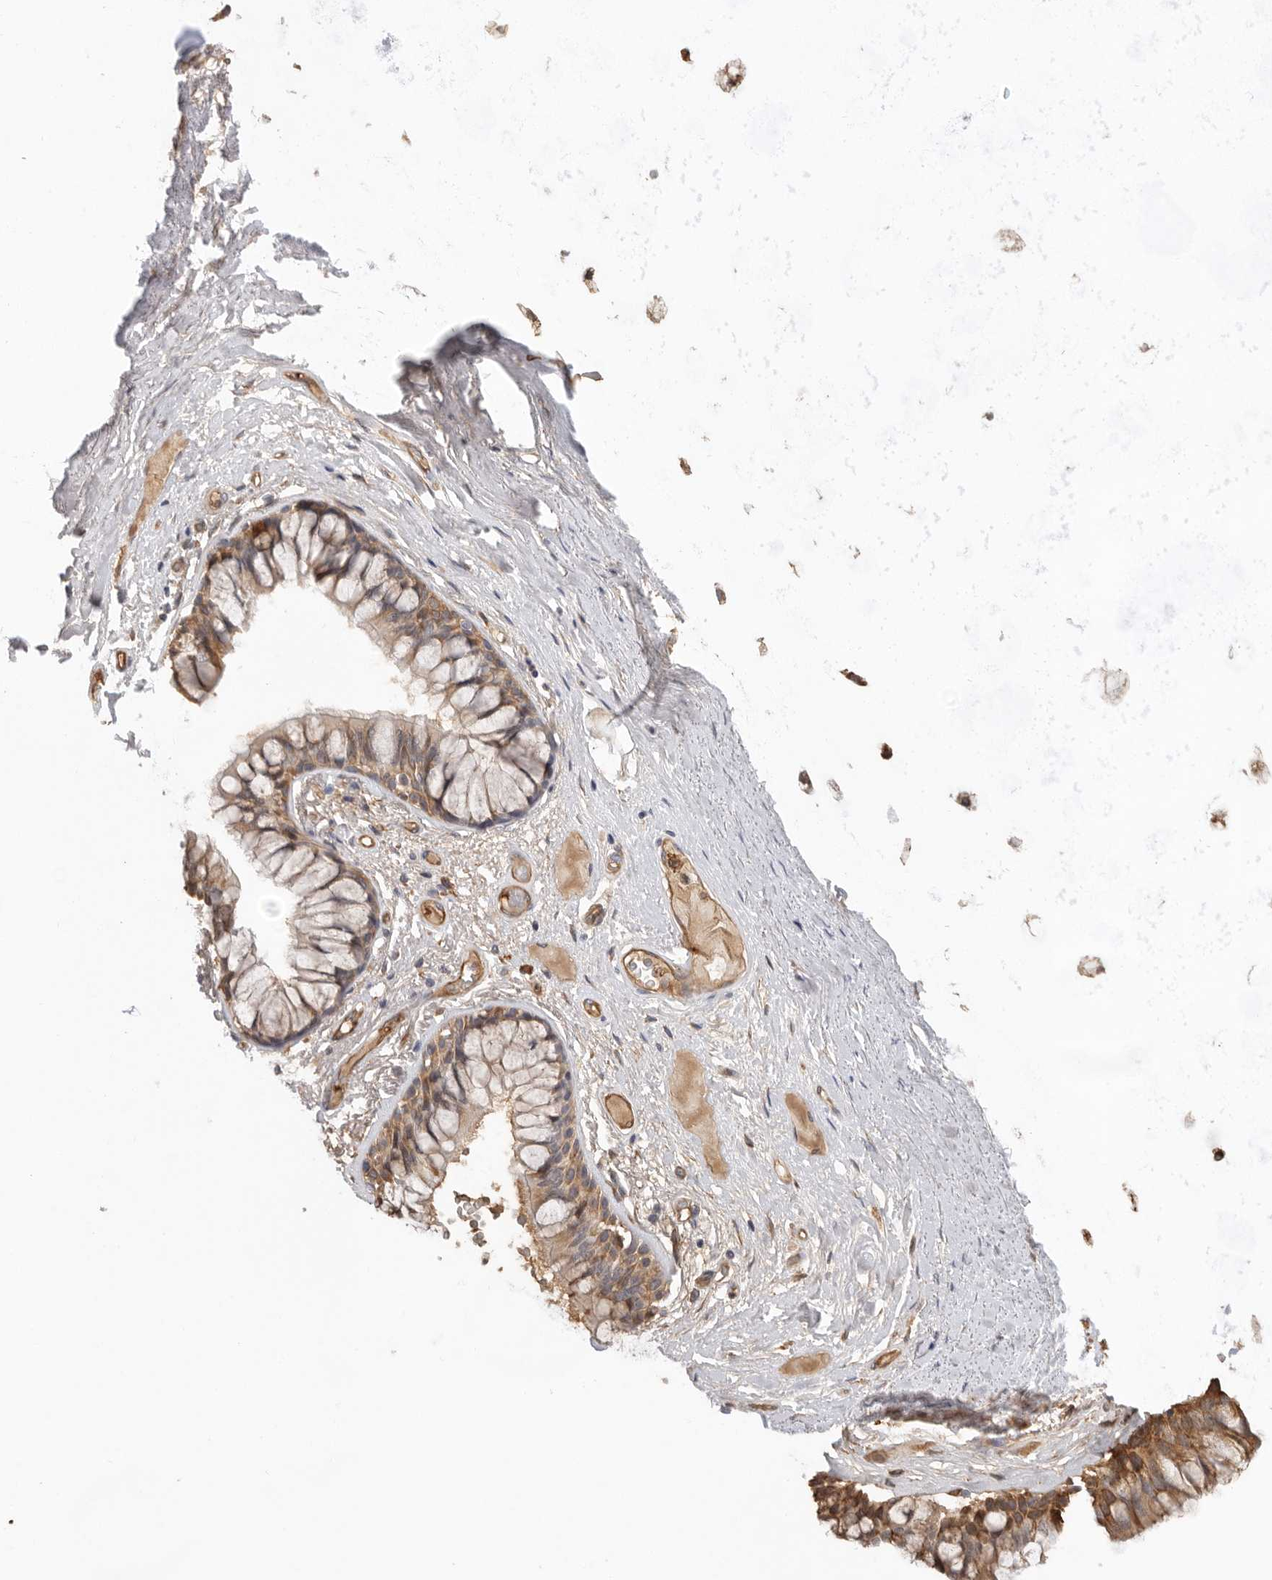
{"staining": {"intensity": "negative", "quantity": "none", "location": "none"}, "tissue": "adipose tissue", "cell_type": "Adipocytes", "image_type": "normal", "snomed": [{"axis": "morphology", "description": "Normal tissue, NOS"}, {"axis": "topography", "description": "Bronchus"}], "caption": "Adipose tissue stained for a protein using immunohistochemistry (IHC) demonstrates no positivity adipocytes.", "gene": "CDC42BPB", "patient": {"sex": "male", "age": 66}}